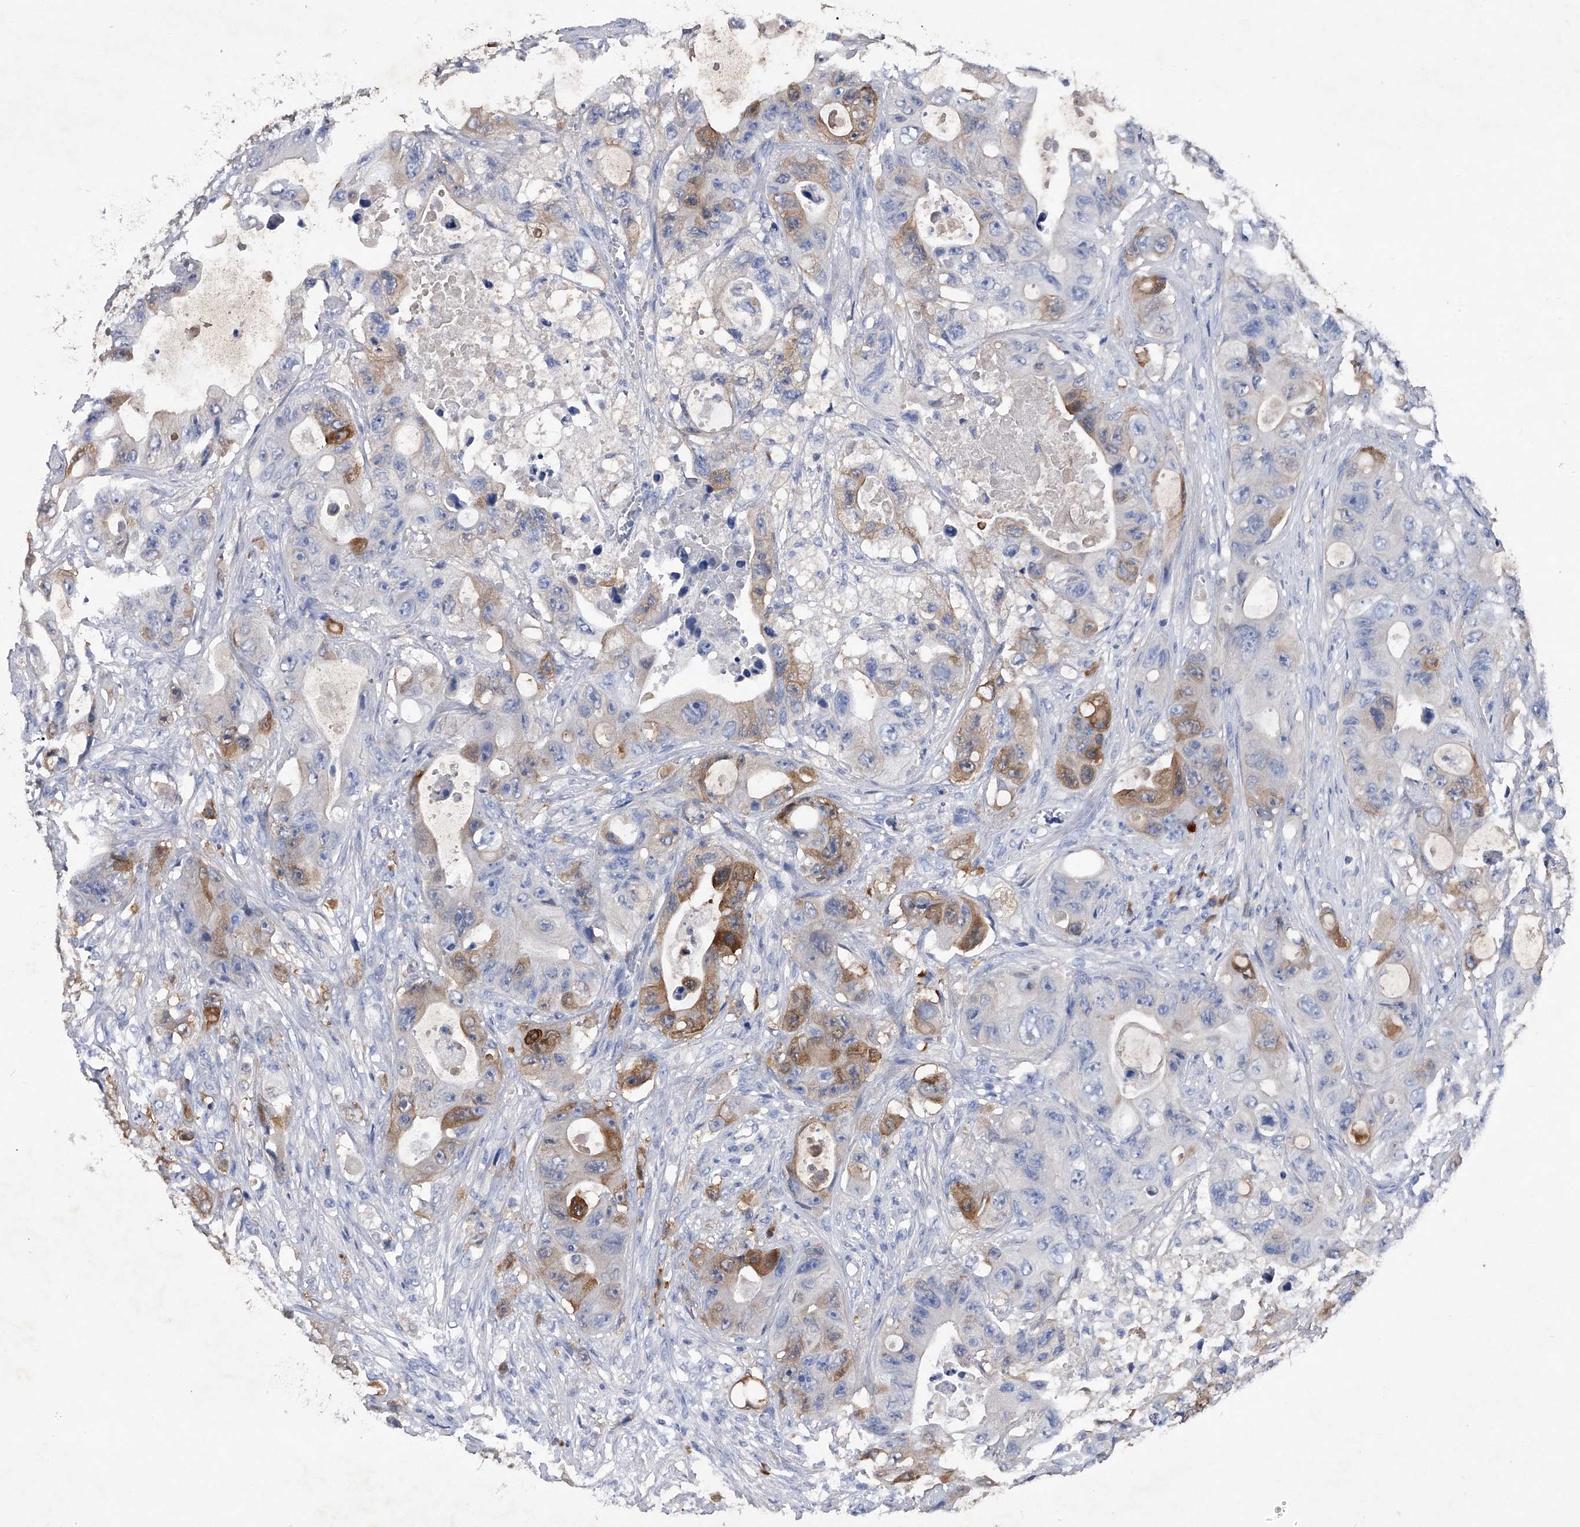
{"staining": {"intensity": "moderate", "quantity": "<25%", "location": "cytoplasmic/membranous"}, "tissue": "colorectal cancer", "cell_type": "Tumor cells", "image_type": "cancer", "snomed": [{"axis": "morphology", "description": "Adenocarcinoma, NOS"}, {"axis": "topography", "description": "Colon"}], "caption": "Moderate cytoplasmic/membranous positivity is appreciated in about <25% of tumor cells in colorectal adenocarcinoma. Immunohistochemistry (ihc) stains the protein of interest in brown and the nuclei are stained blue.", "gene": "ASNS", "patient": {"sex": "female", "age": 46}}